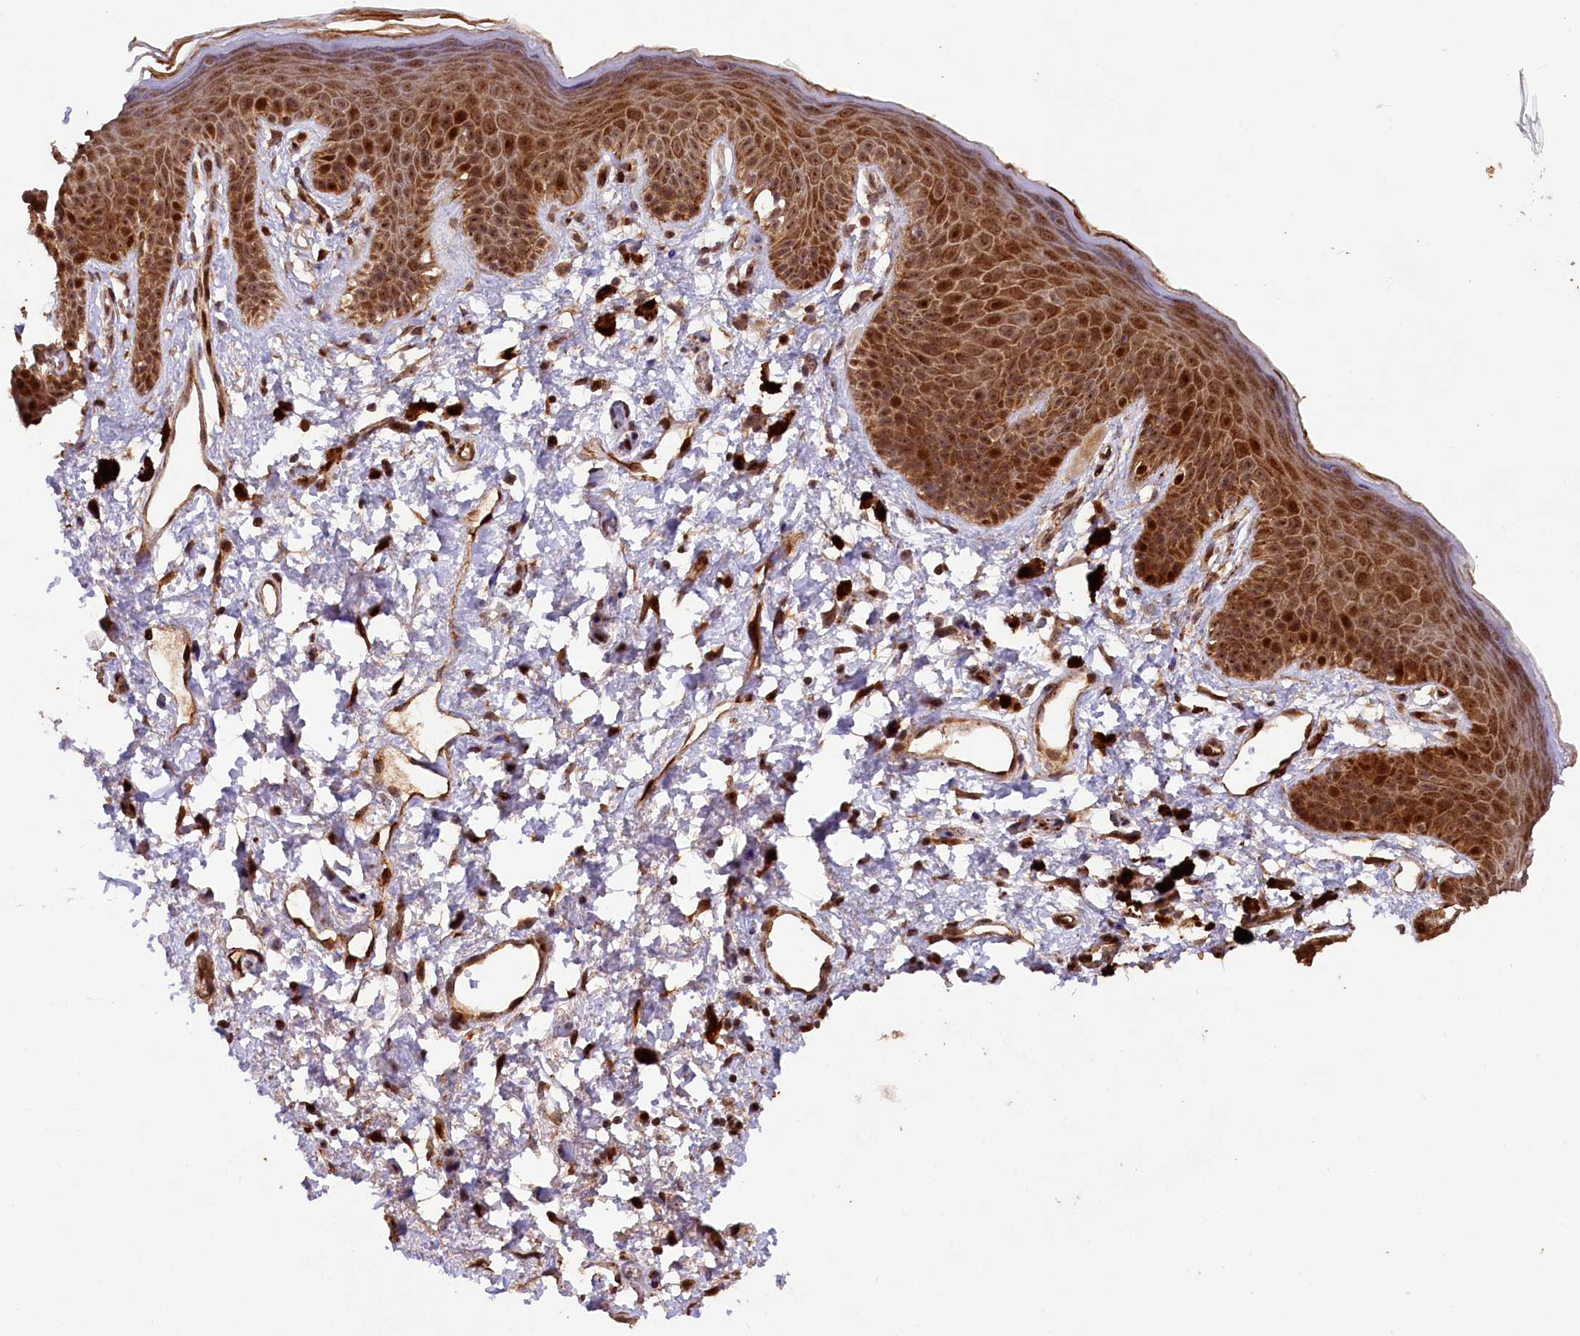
{"staining": {"intensity": "strong", "quantity": "25%-75%", "location": "cytoplasmic/membranous,nuclear"}, "tissue": "skin", "cell_type": "Epidermal cells", "image_type": "normal", "snomed": [{"axis": "morphology", "description": "Normal tissue, NOS"}, {"axis": "topography", "description": "Anal"}], "caption": "Immunohistochemical staining of unremarkable human skin displays strong cytoplasmic/membranous,nuclear protein positivity in approximately 25%-75% of epidermal cells. The protein of interest is shown in brown color, while the nuclei are stained blue.", "gene": "SHPRH", "patient": {"sex": "female", "age": 46}}